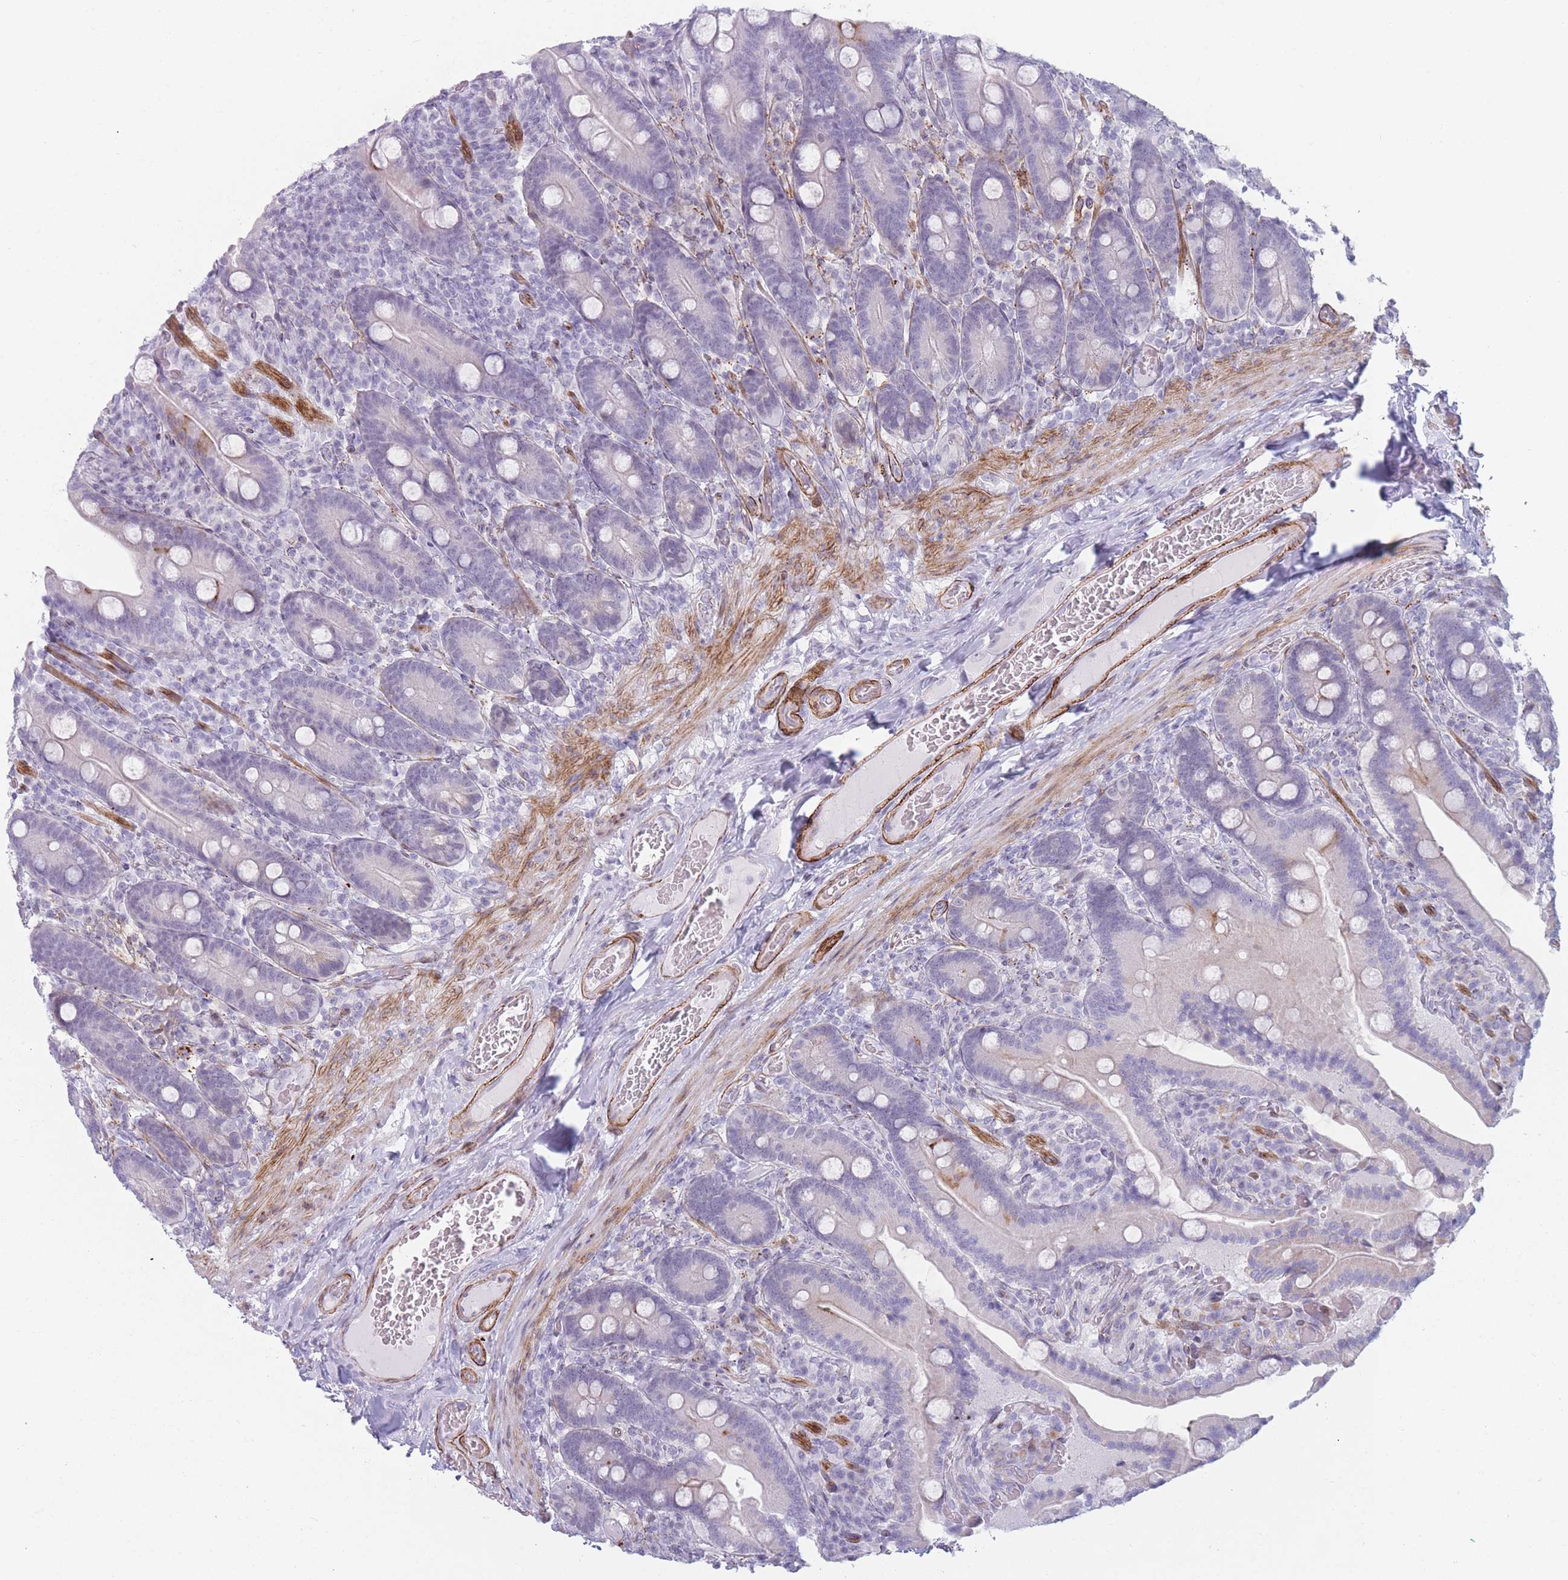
{"staining": {"intensity": "moderate", "quantity": "<25%", "location": "cytoplasmic/membranous"}, "tissue": "duodenum", "cell_type": "Glandular cells", "image_type": "normal", "snomed": [{"axis": "morphology", "description": "Normal tissue, NOS"}, {"axis": "topography", "description": "Duodenum"}], "caption": "The photomicrograph shows a brown stain indicating the presence of a protein in the cytoplasmic/membranous of glandular cells in duodenum. The protein is stained brown, and the nuclei are stained in blue (DAB IHC with brightfield microscopy, high magnification).", "gene": "IFNA10", "patient": {"sex": "female", "age": 62}}